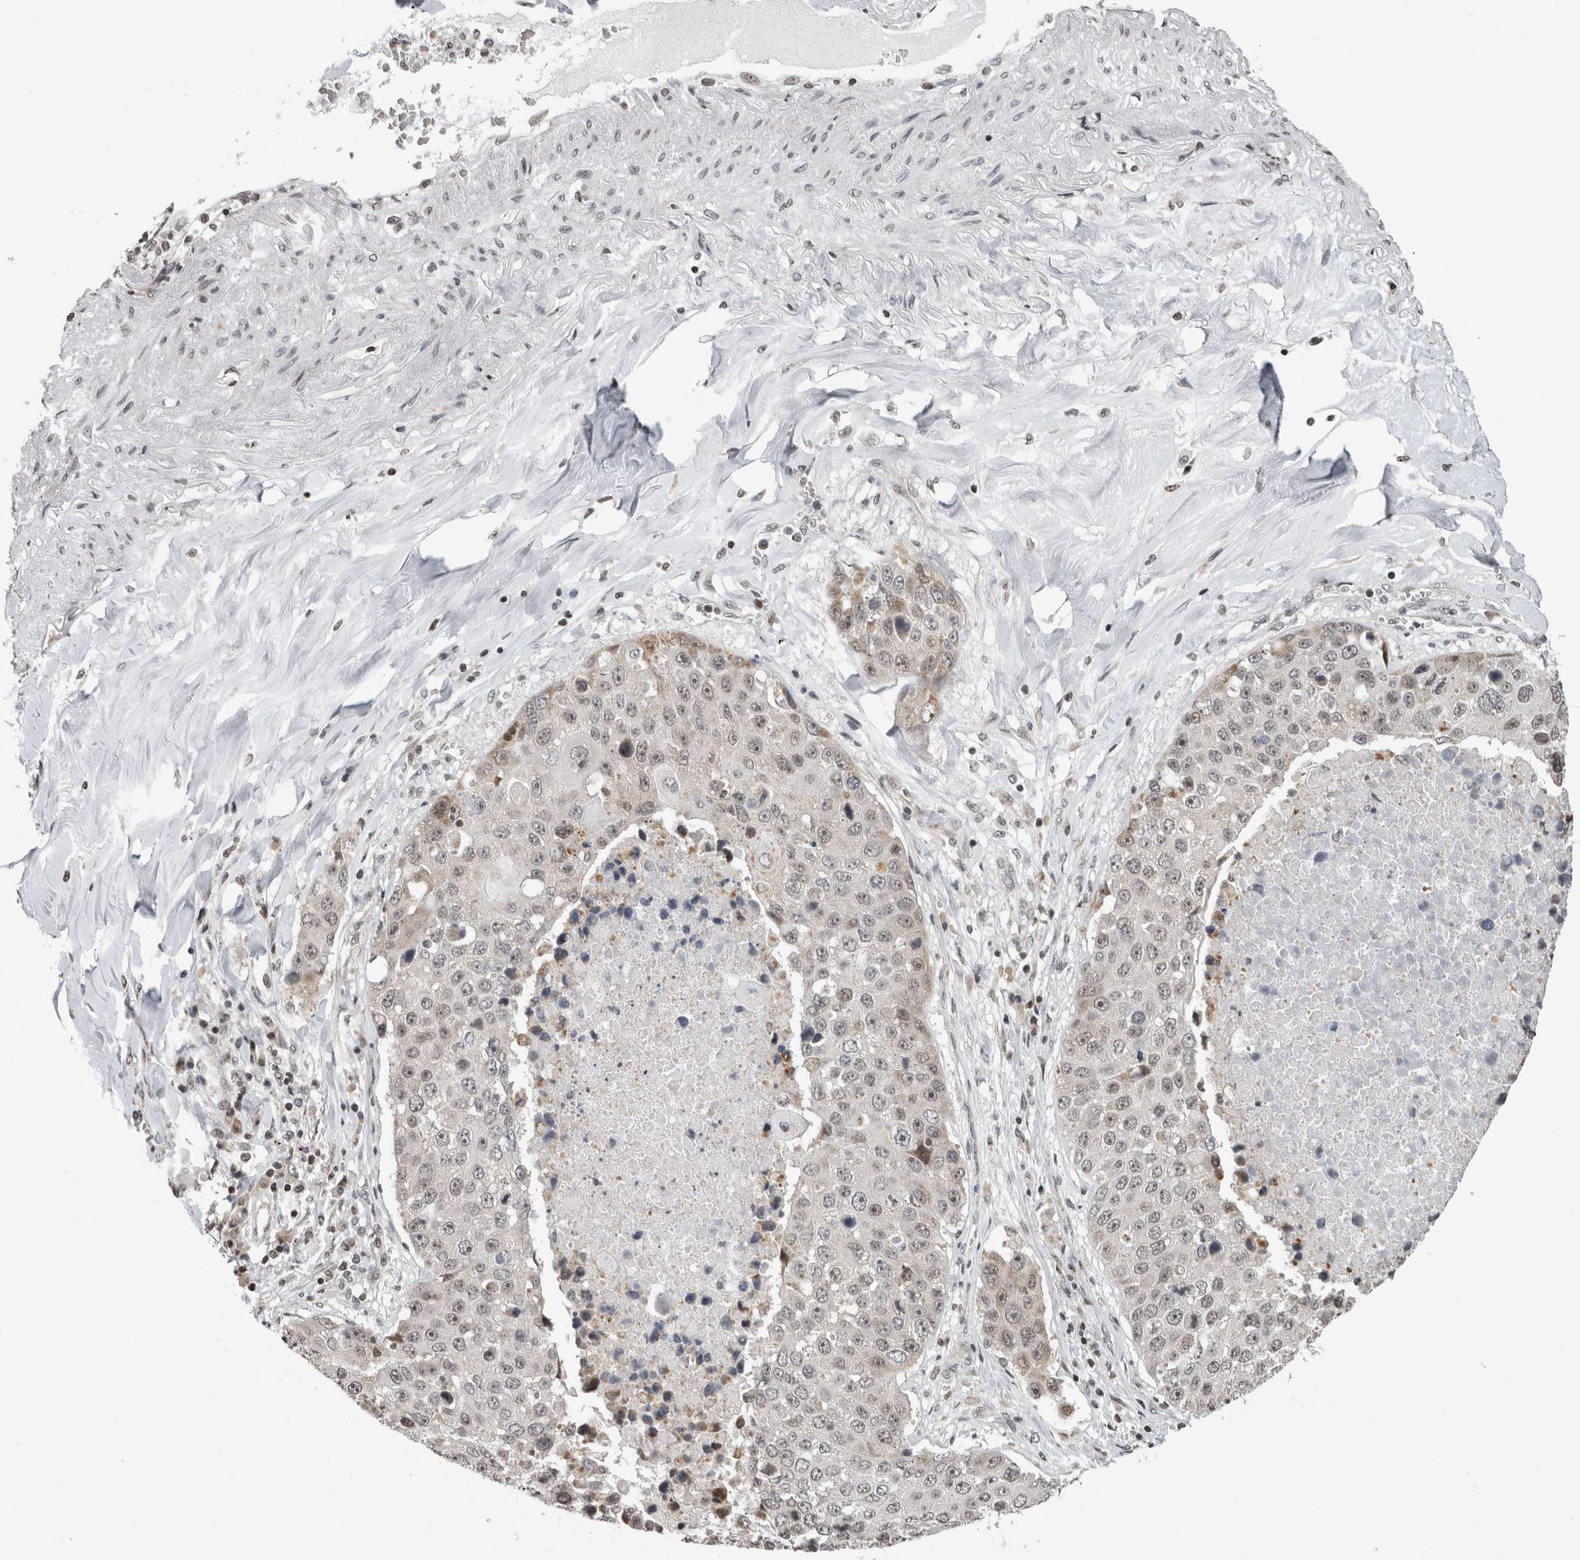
{"staining": {"intensity": "weak", "quantity": "<25%", "location": "nuclear"}, "tissue": "lung cancer", "cell_type": "Tumor cells", "image_type": "cancer", "snomed": [{"axis": "morphology", "description": "Squamous cell carcinoma, NOS"}, {"axis": "topography", "description": "Lung"}], "caption": "DAB immunohistochemical staining of lung squamous cell carcinoma demonstrates no significant positivity in tumor cells.", "gene": "ZBTB11", "patient": {"sex": "male", "age": 61}}